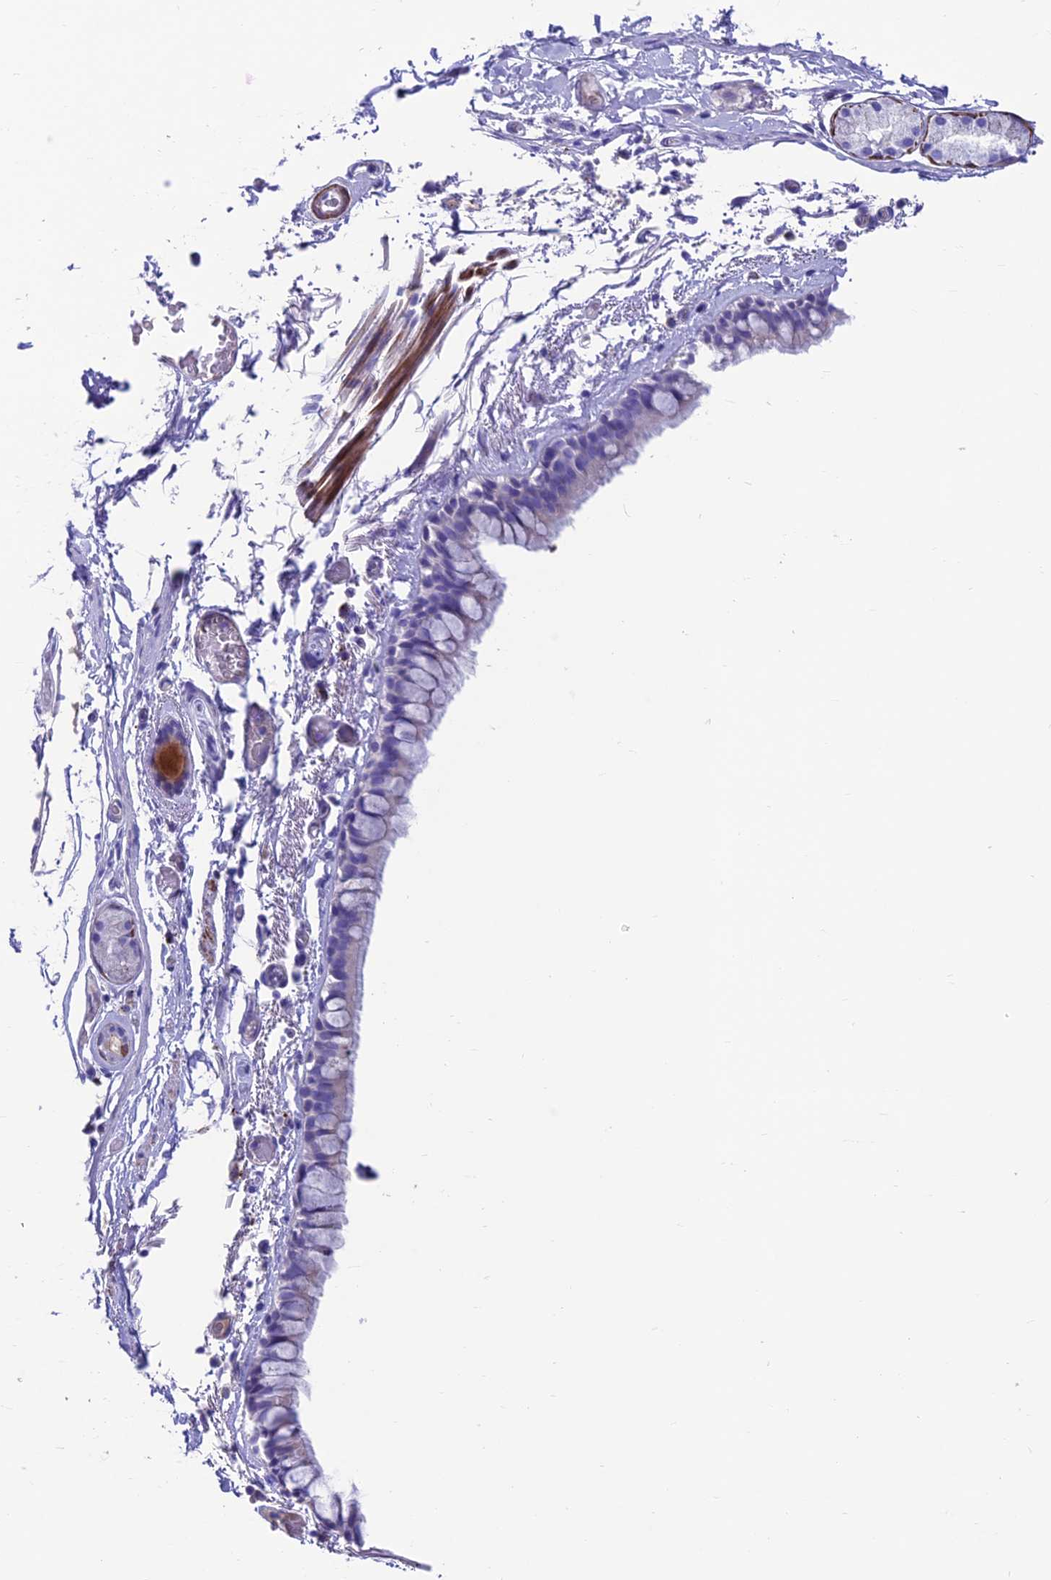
{"staining": {"intensity": "negative", "quantity": "none", "location": "none"}, "tissue": "bronchus", "cell_type": "Respiratory epithelial cells", "image_type": "normal", "snomed": [{"axis": "morphology", "description": "Normal tissue, NOS"}, {"axis": "topography", "description": "Cartilage tissue"}], "caption": "Immunohistochemistry micrograph of normal human bronchus stained for a protein (brown), which demonstrates no positivity in respiratory epithelial cells. Brightfield microscopy of immunohistochemistry (IHC) stained with DAB (brown) and hematoxylin (blue), captured at high magnification.", "gene": "GNG11", "patient": {"sex": "male", "age": 63}}